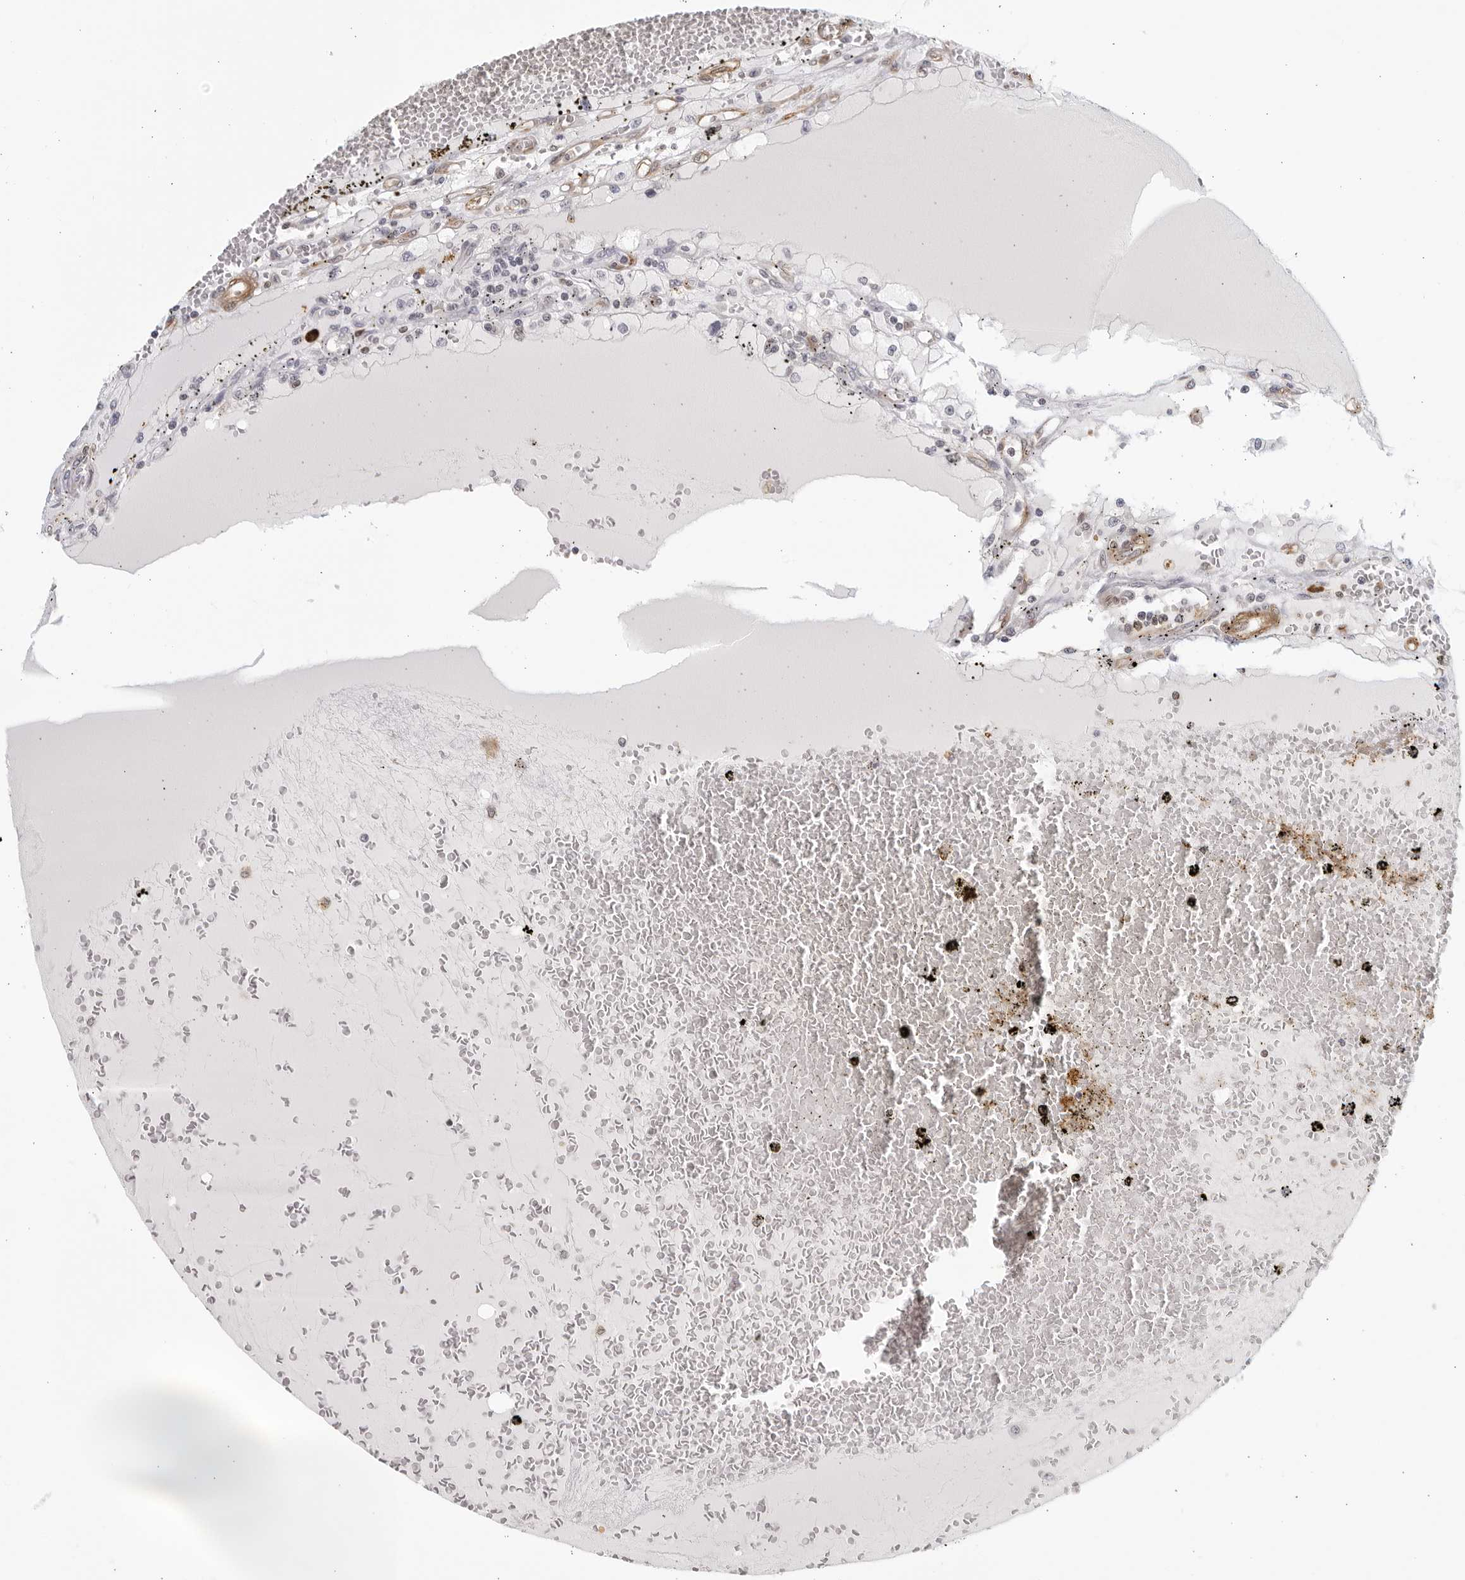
{"staining": {"intensity": "negative", "quantity": "none", "location": "none"}, "tissue": "renal cancer", "cell_type": "Tumor cells", "image_type": "cancer", "snomed": [{"axis": "morphology", "description": "Adenocarcinoma, NOS"}, {"axis": "topography", "description": "Kidney"}], "caption": "Renal adenocarcinoma was stained to show a protein in brown. There is no significant positivity in tumor cells.", "gene": "SERTAD4", "patient": {"sex": "male", "age": 56}}